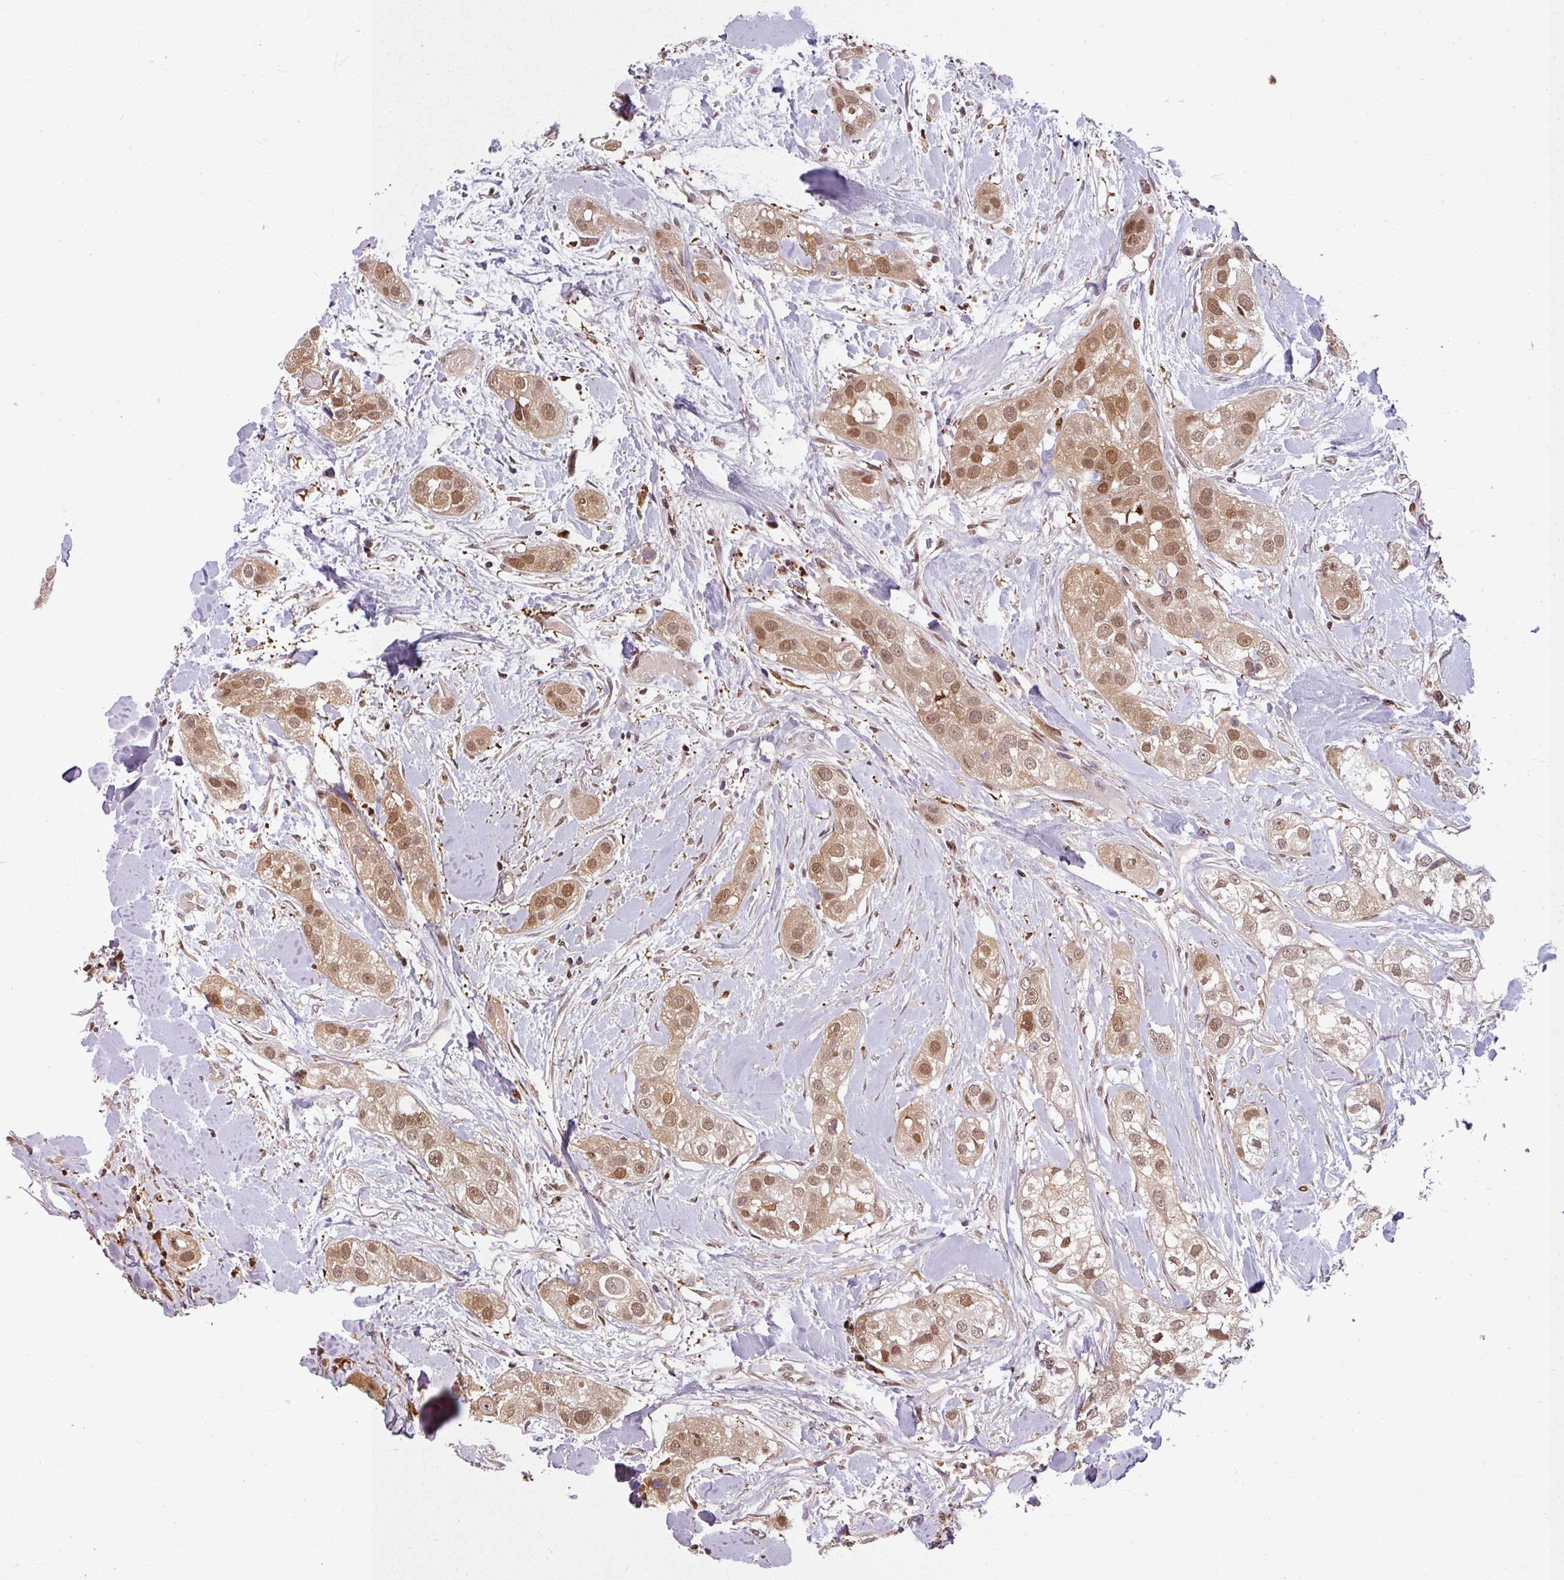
{"staining": {"intensity": "moderate", "quantity": ">75%", "location": "cytoplasmic/membranous,nuclear"}, "tissue": "head and neck cancer", "cell_type": "Tumor cells", "image_type": "cancer", "snomed": [{"axis": "morphology", "description": "Normal tissue, NOS"}, {"axis": "morphology", "description": "Squamous cell carcinoma, NOS"}, {"axis": "topography", "description": "Skeletal muscle"}, {"axis": "topography", "description": "Head-Neck"}], "caption": "Protein staining reveals moderate cytoplasmic/membranous and nuclear staining in approximately >75% of tumor cells in head and neck squamous cell carcinoma. (DAB IHC, brown staining for protein, blue staining for nuclei).", "gene": "KCTD11", "patient": {"sex": "male", "age": 51}}